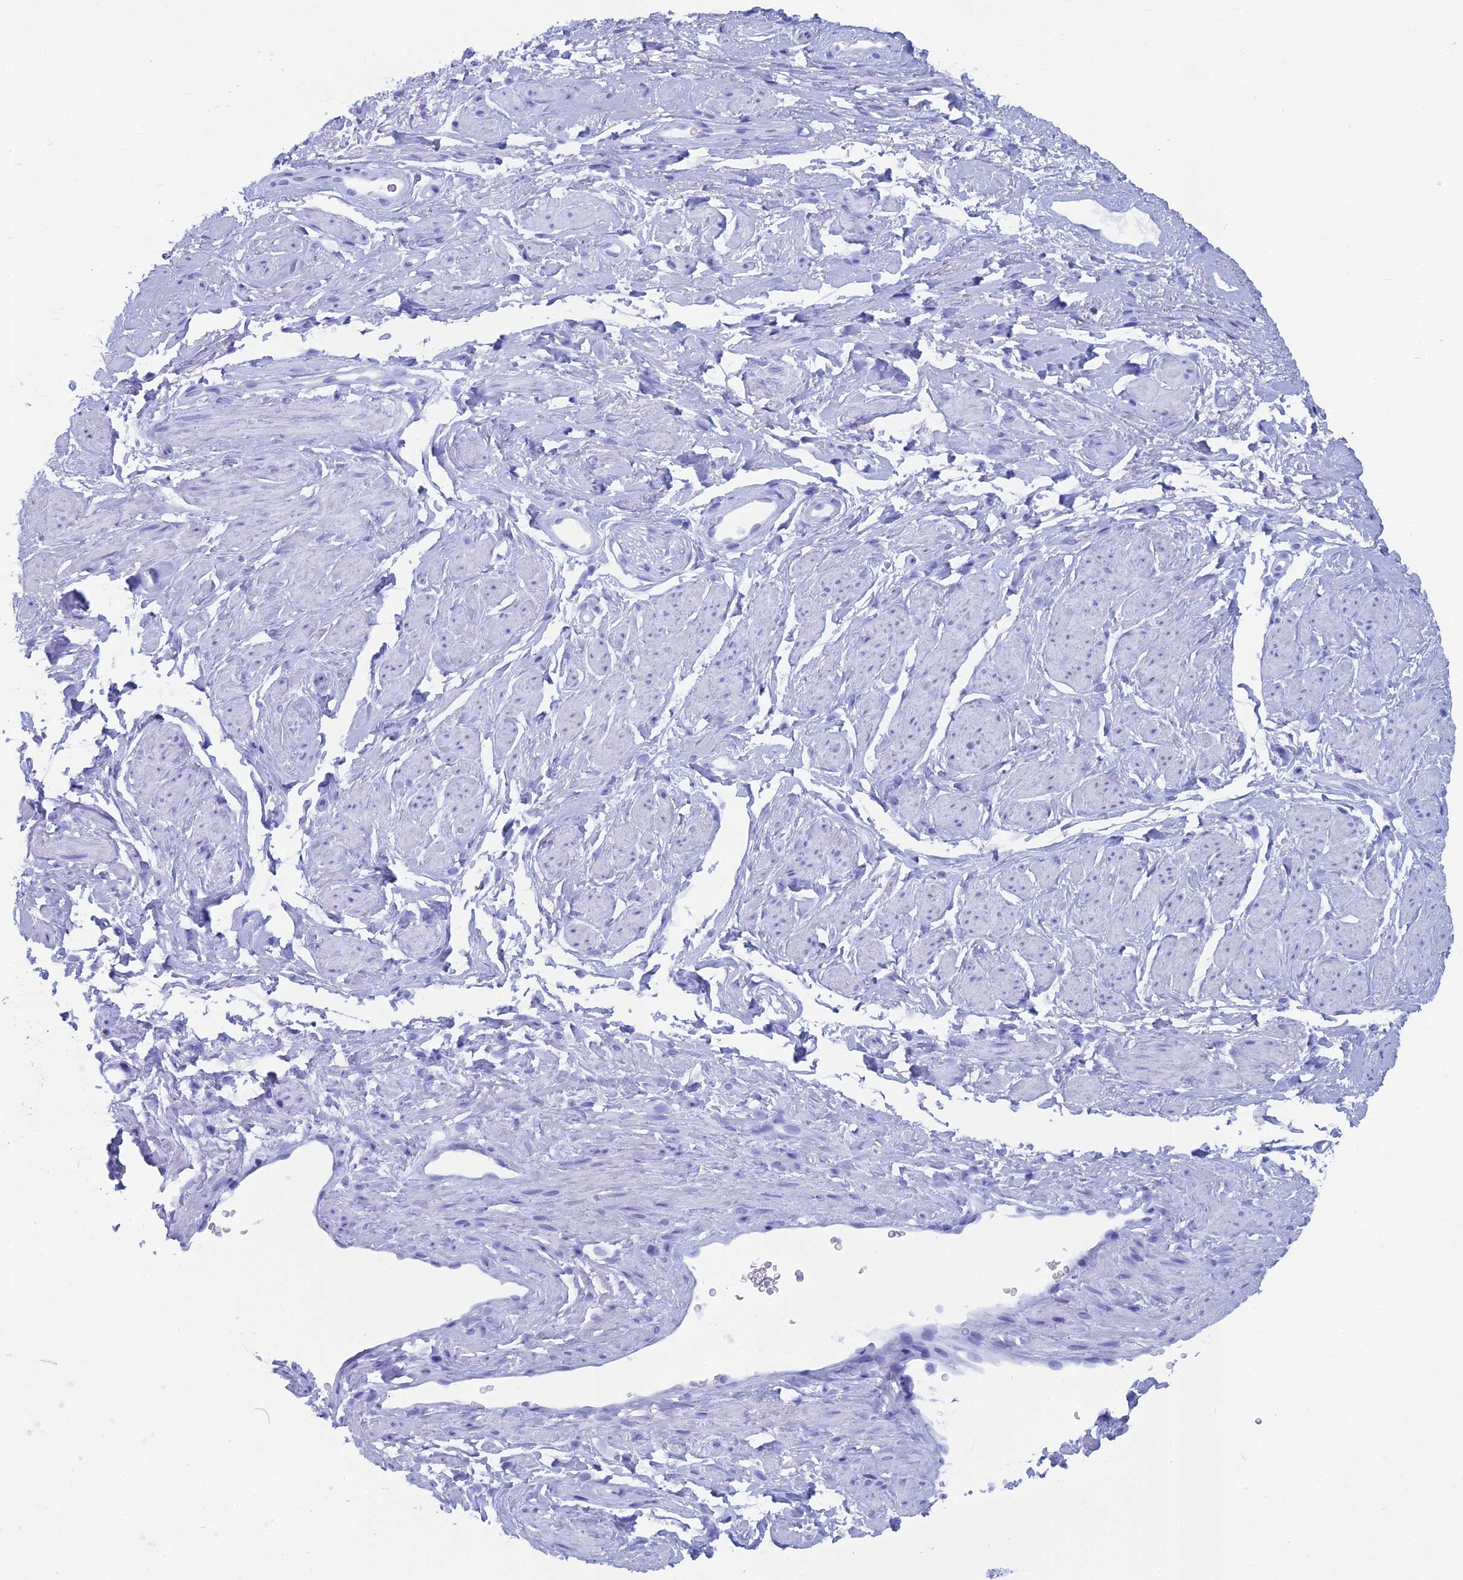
{"staining": {"intensity": "negative", "quantity": "none", "location": "none"}, "tissue": "adipose tissue", "cell_type": "Adipocytes", "image_type": "normal", "snomed": [{"axis": "morphology", "description": "Normal tissue, NOS"}, {"axis": "morphology", "description": "Adenocarcinoma, NOS"}, {"axis": "topography", "description": "Rectum"}, {"axis": "topography", "description": "Vagina"}, {"axis": "topography", "description": "Peripheral nerve tissue"}], "caption": "DAB immunohistochemical staining of unremarkable adipose tissue shows no significant positivity in adipocytes.", "gene": "CAPS", "patient": {"sex": "female", "age": 71}}